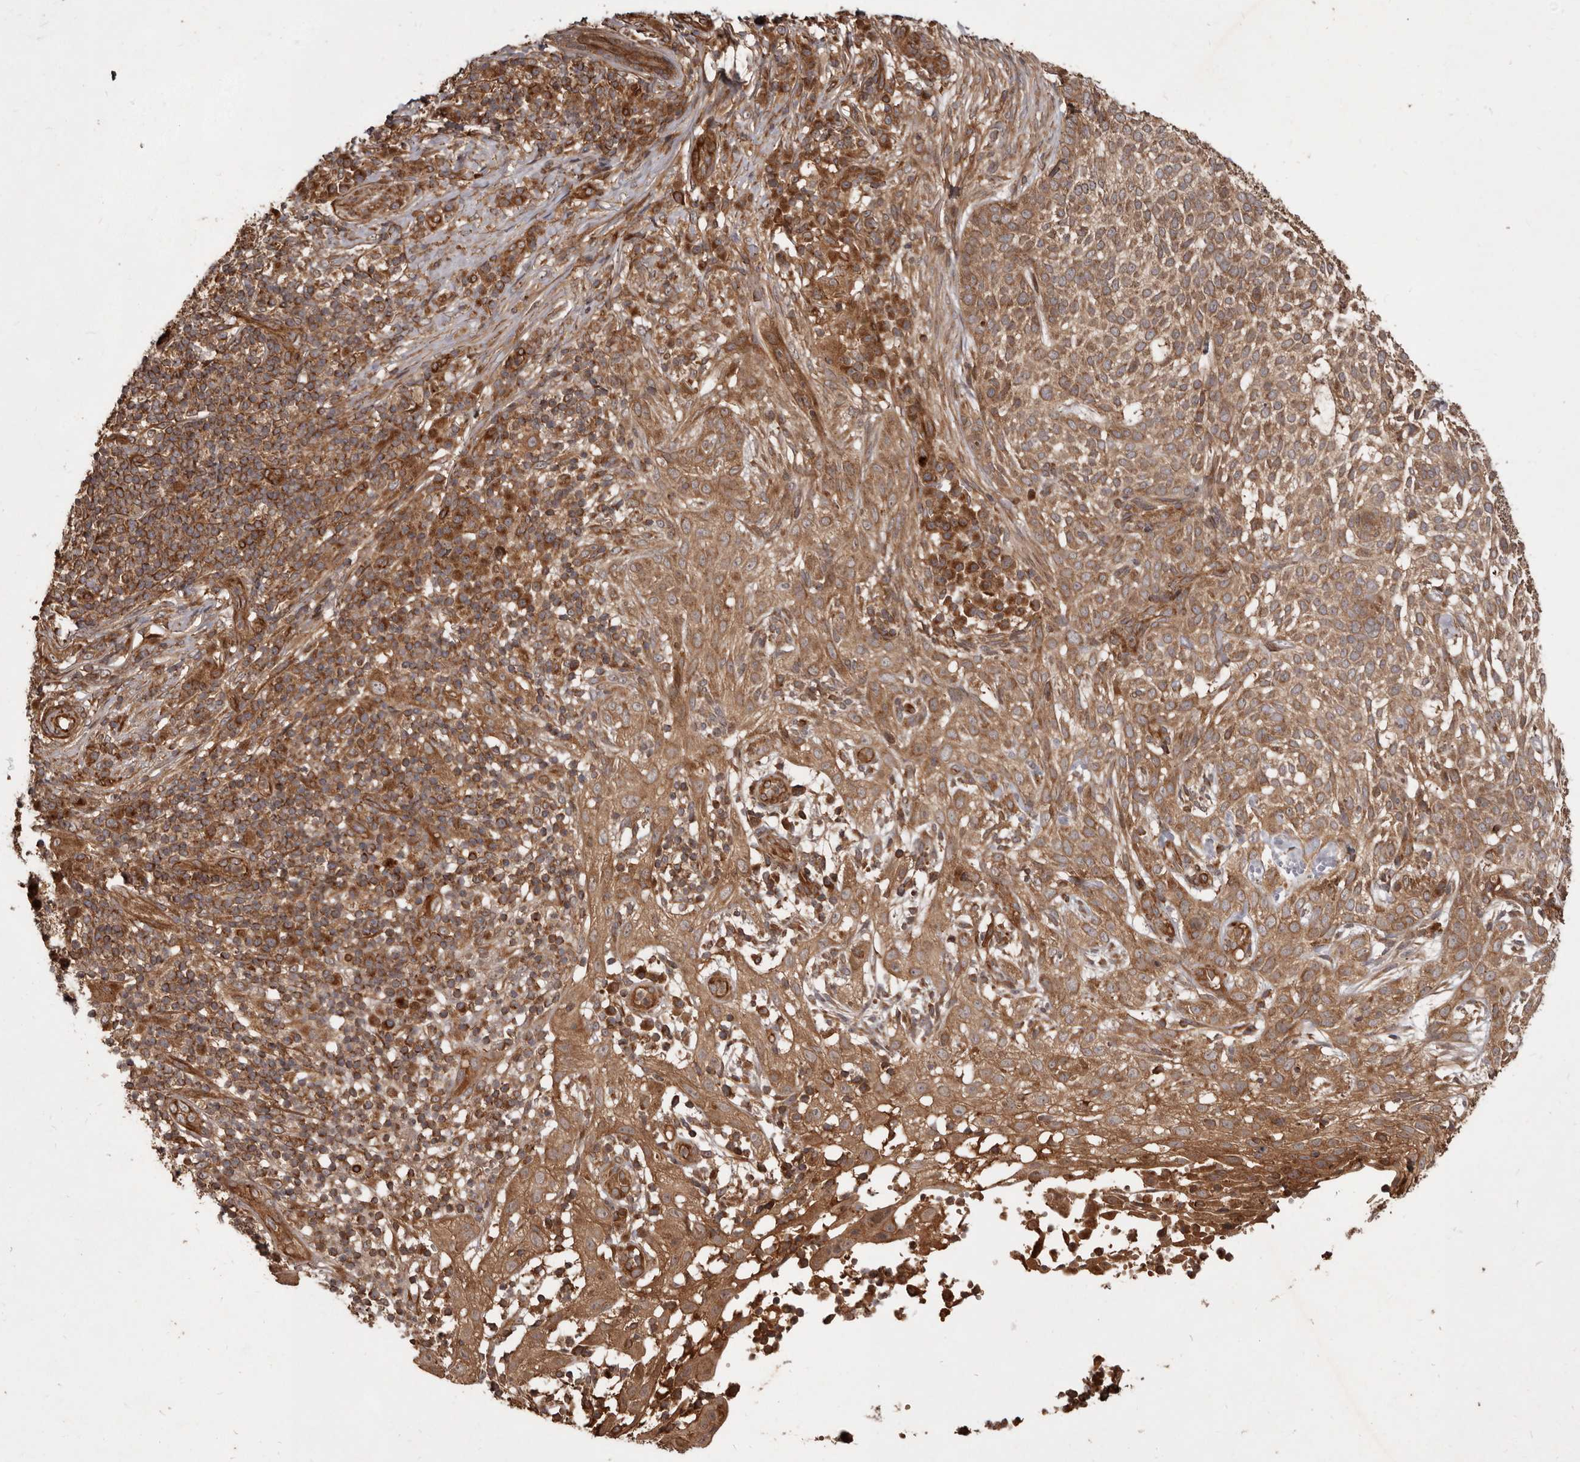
{"staining": {"intensity": "moderate", "quantity": ">75%", "location": "cytoplasmic/membranous"}, "tissue": "skin cancer", "cell_type": "Tumor cells", "image_type": "cancer", "snomed": [{"axis": "morphology", "description": "Basal cell carcinoma"}, {"axis": "topography", "description": "Skin"}], "caption": "Immunohistochemistry micrograph of neoplastic tissue: human skin cancer (basal cell carcinoma) stained using immunohistochemistry (IHC) shows medium levels of moderate protein expression localized specifically in the cytoplasmic/membranous of tumor cells, appearing as a cytoplasmic/membranous brown color.", "gene": "STK36", "patient": {"sex": "female", "age": 64}}